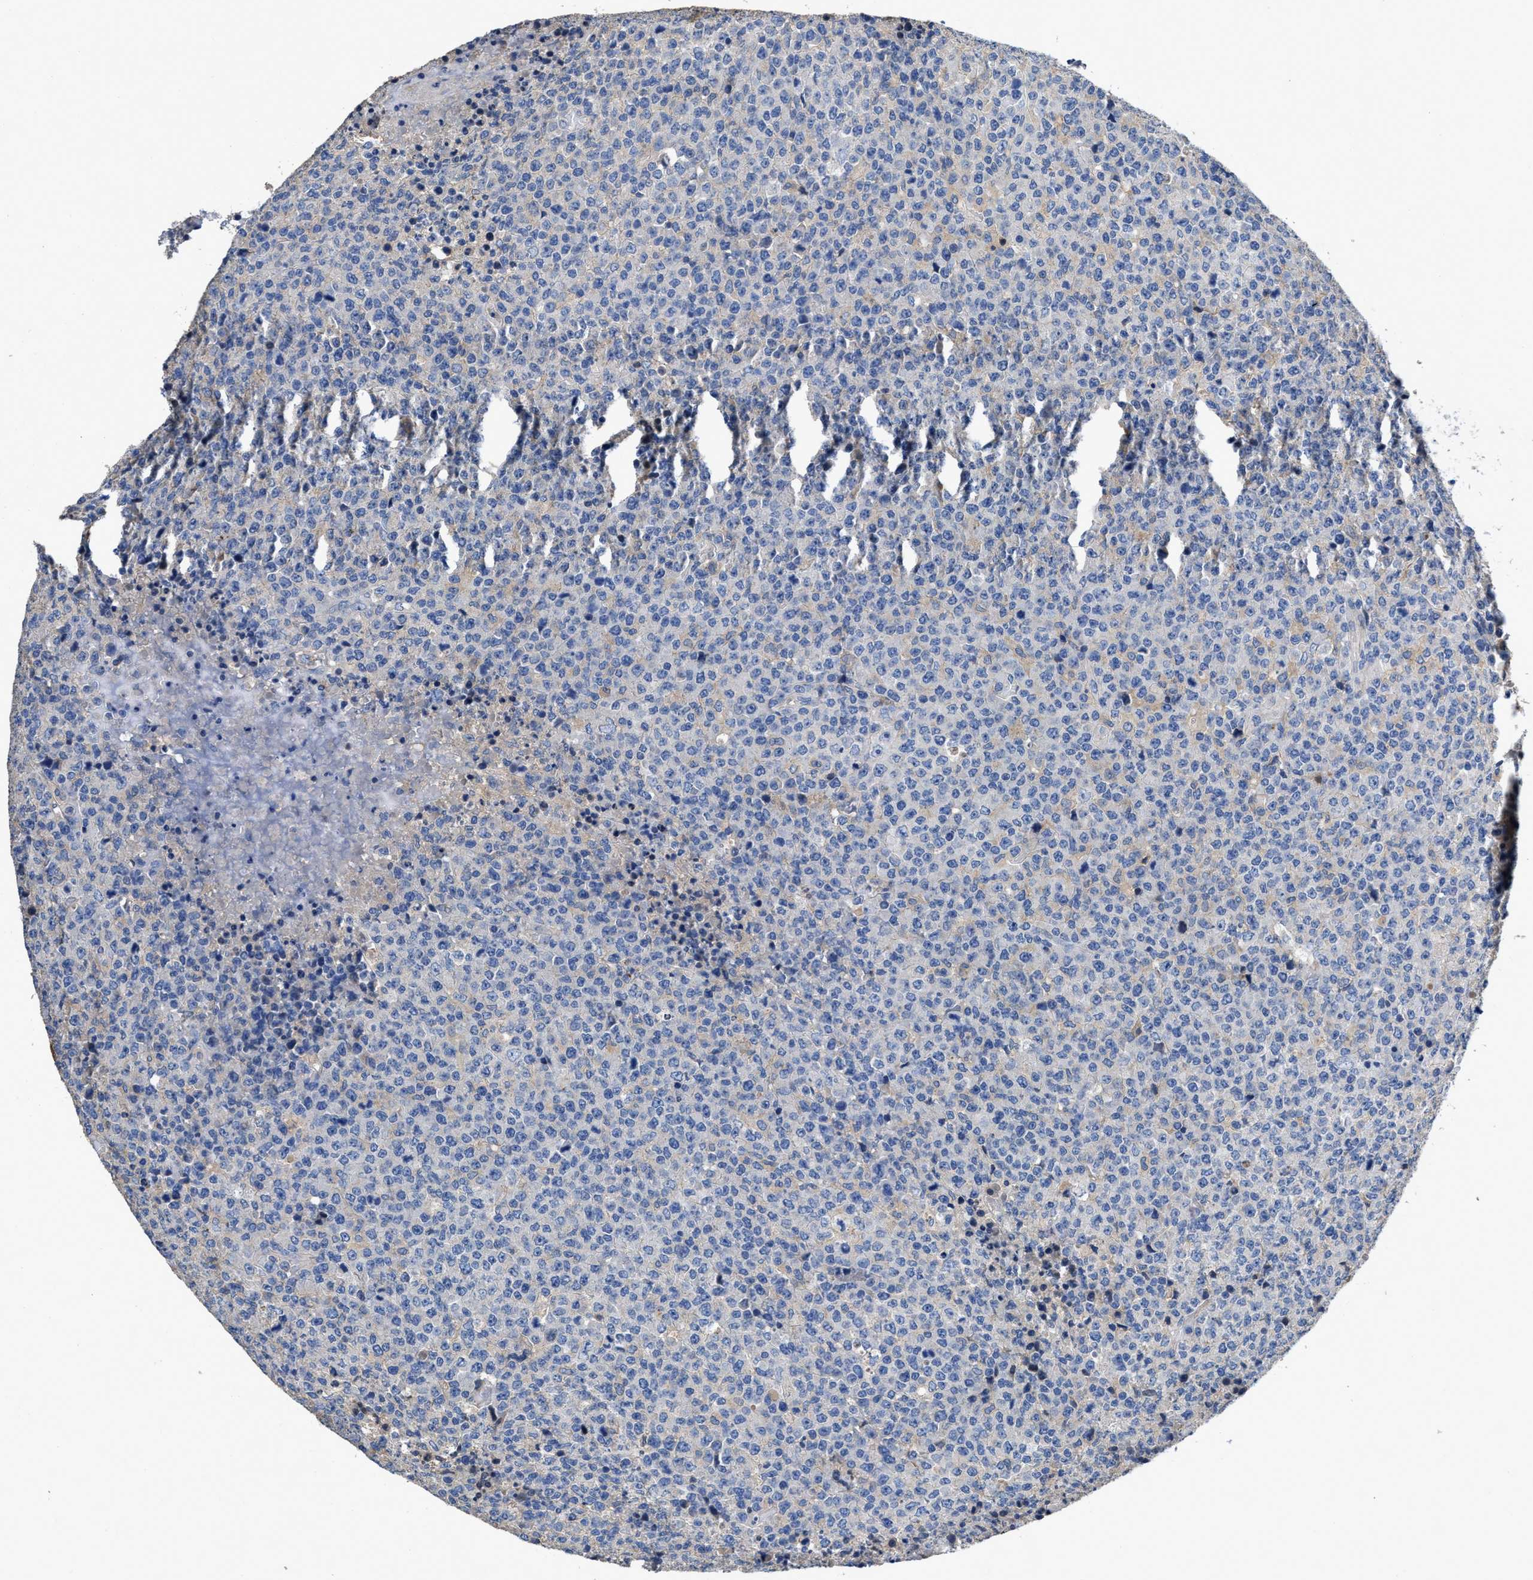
{"staining": {"intensity": "negative", "quantity": "none", "location": "none"}, "tissue": "lymphoma", "cell_type": "Tumor cells", "image_type": "cancer", "snomed": [{"axis": "morphology", "description": "Malignant lymphoma, non-Hodgkin's type, High grade"}, {"axis": "topography", "description": "Lymph node"}], "caption": "This is an immunohistochemistry (IHC) image of lymphoma. There is no positivity in tumor cells.", "gene": "PEG10", "patient": {"sex": "male", "age": 13}}